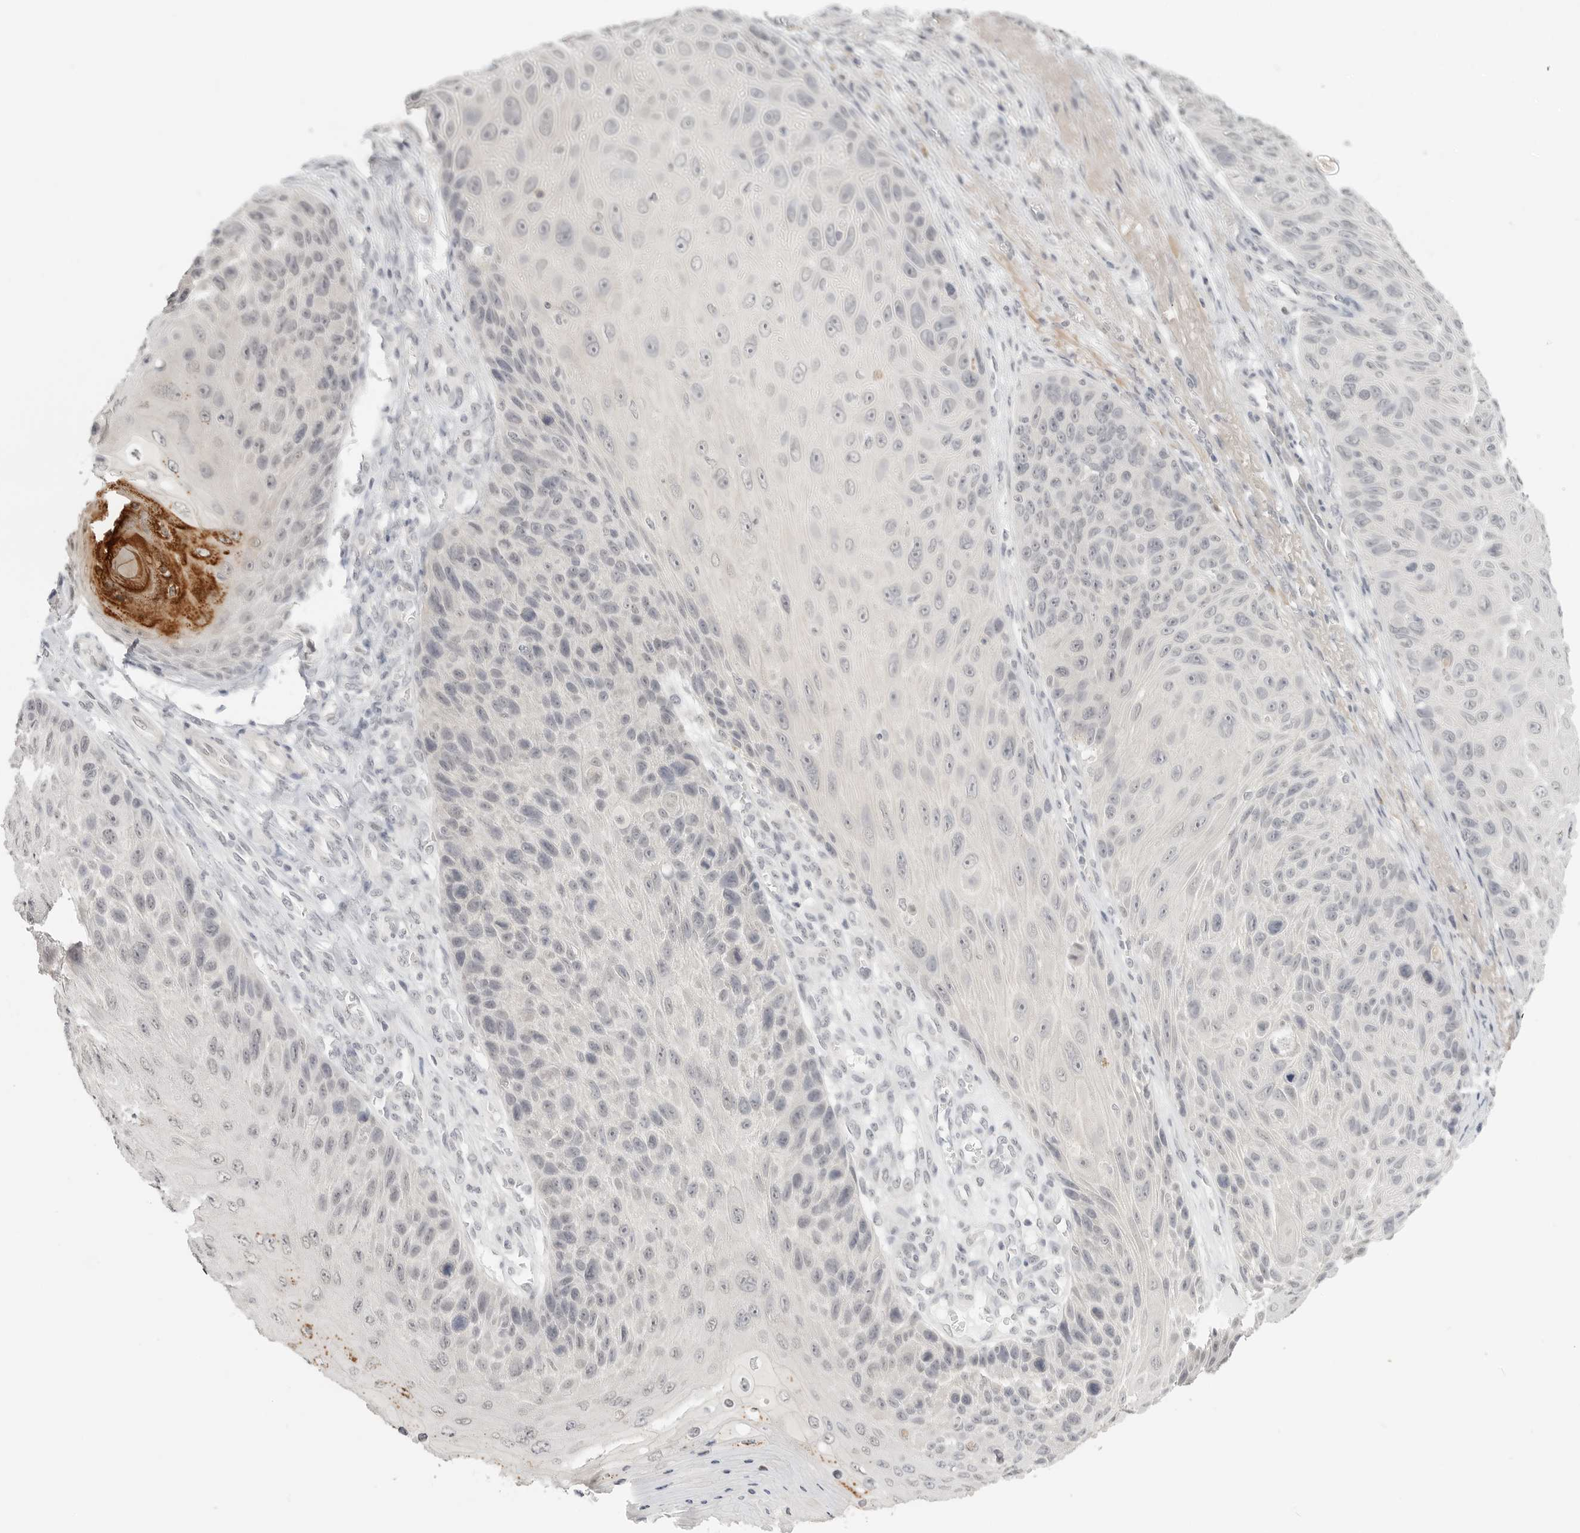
{"staining": {"intensity": "negative", "quantity": "none", "location": "none"}, "tissue": "skin cancer", "cell_type": "Tumor cells", "image_type": "cancer", "snomed": [{"axis": "morphology", "description": "Squamous cell carcinoma, NOS"}, {"axis": "topography", "description": "Skin"}], "caption": "DAB immunohistochemical staining of skin cancer (squamous cell carcinoma) demonstrates no significant staining in tumor cells. (DAB (3,3'-diaminobenzidine) immunohistochemistry (IHC), high magnification).", "gene": "KLK11", "patient": {"sex": "female", "age": 88}}